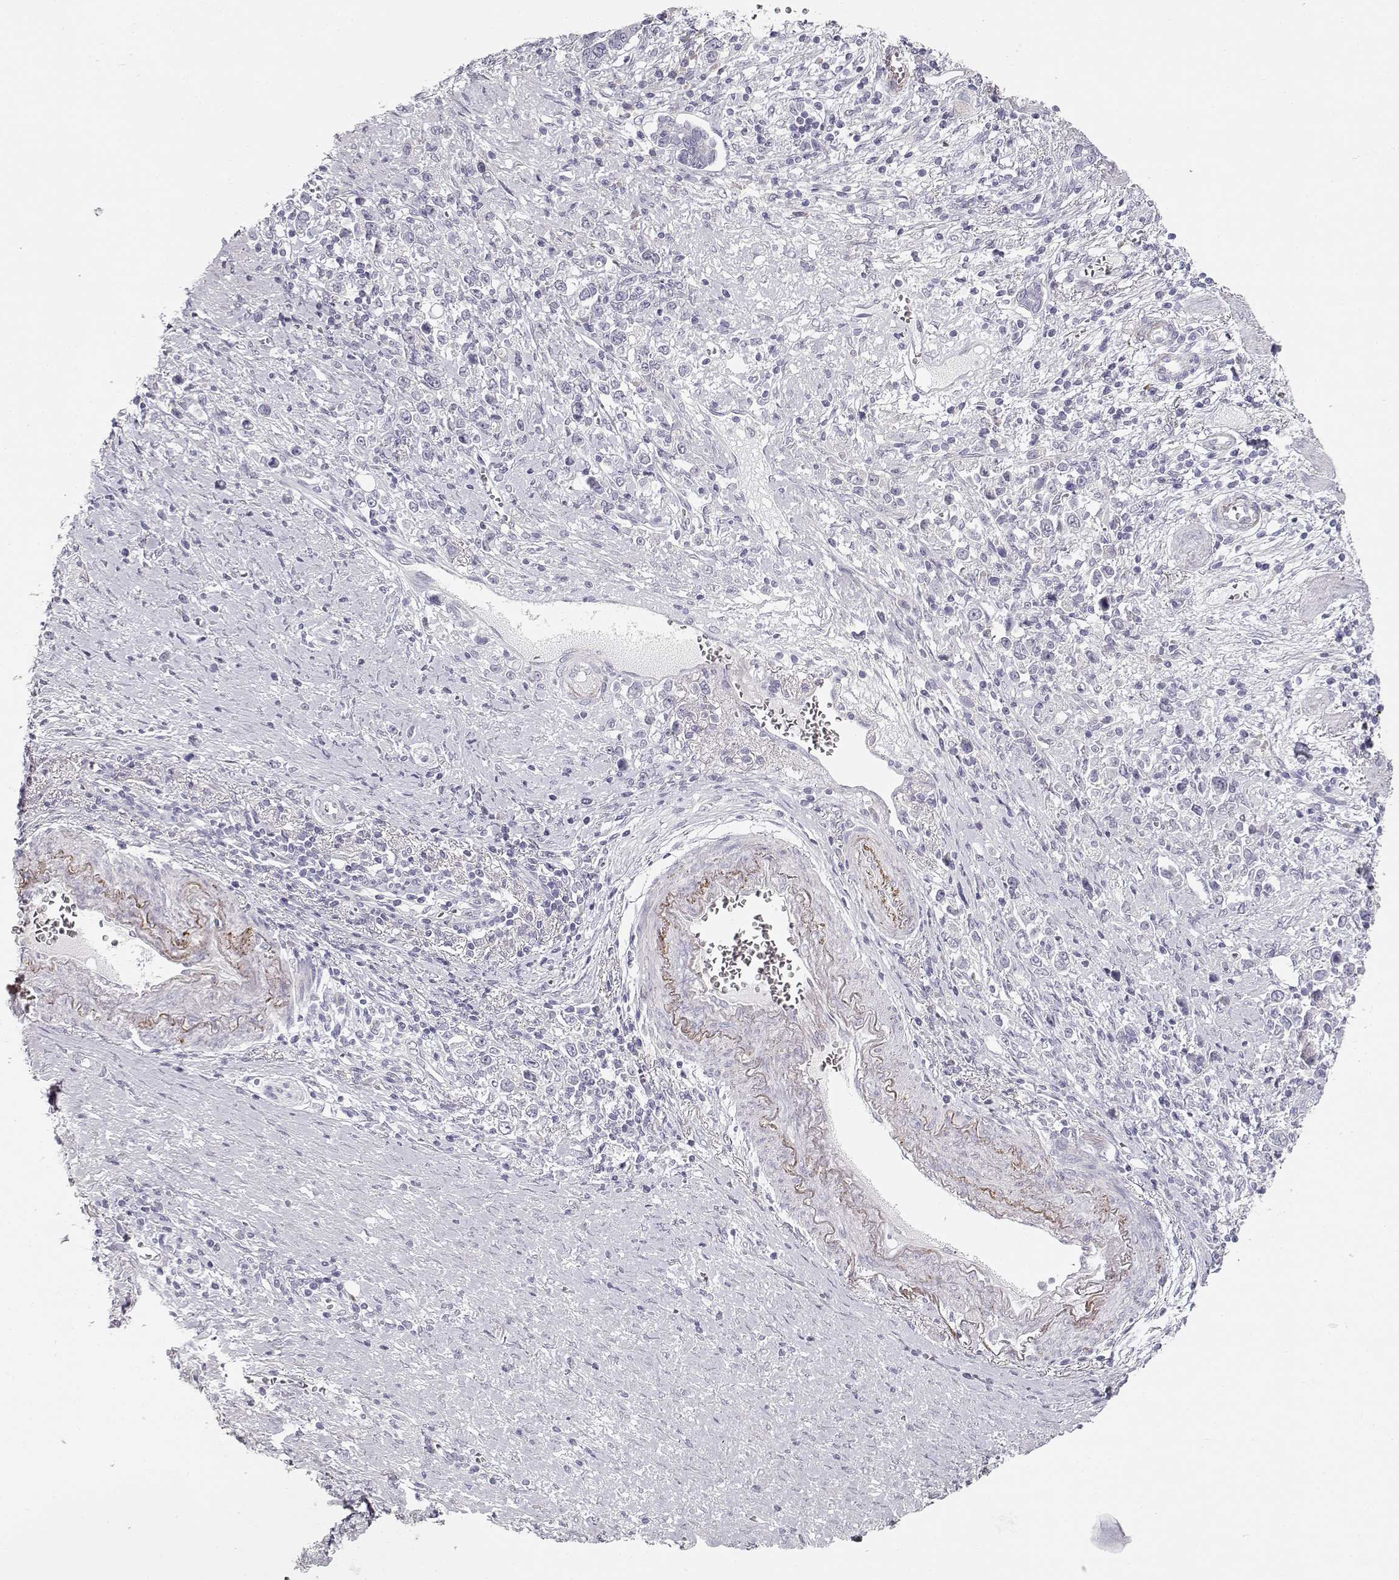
{"staining": {"intensity": "negative", "quantity": "none", "location": "none"}, "tissue": "stomach cancer", "cell_type": "Tumor cells", "image_type": "cancer", "snomed": [{"axis": "morphology", "description": "Adenocarcinoma, NOS"}, {"axis": "topography", "description": "Stomach"}], "caption": "Human stomach cancer stained for a protein using immunohistochemistry (IHC) shows no positivity in tumor cells.", "gene": "TTC26", "patient": {"sex": "male", "age": 63}}